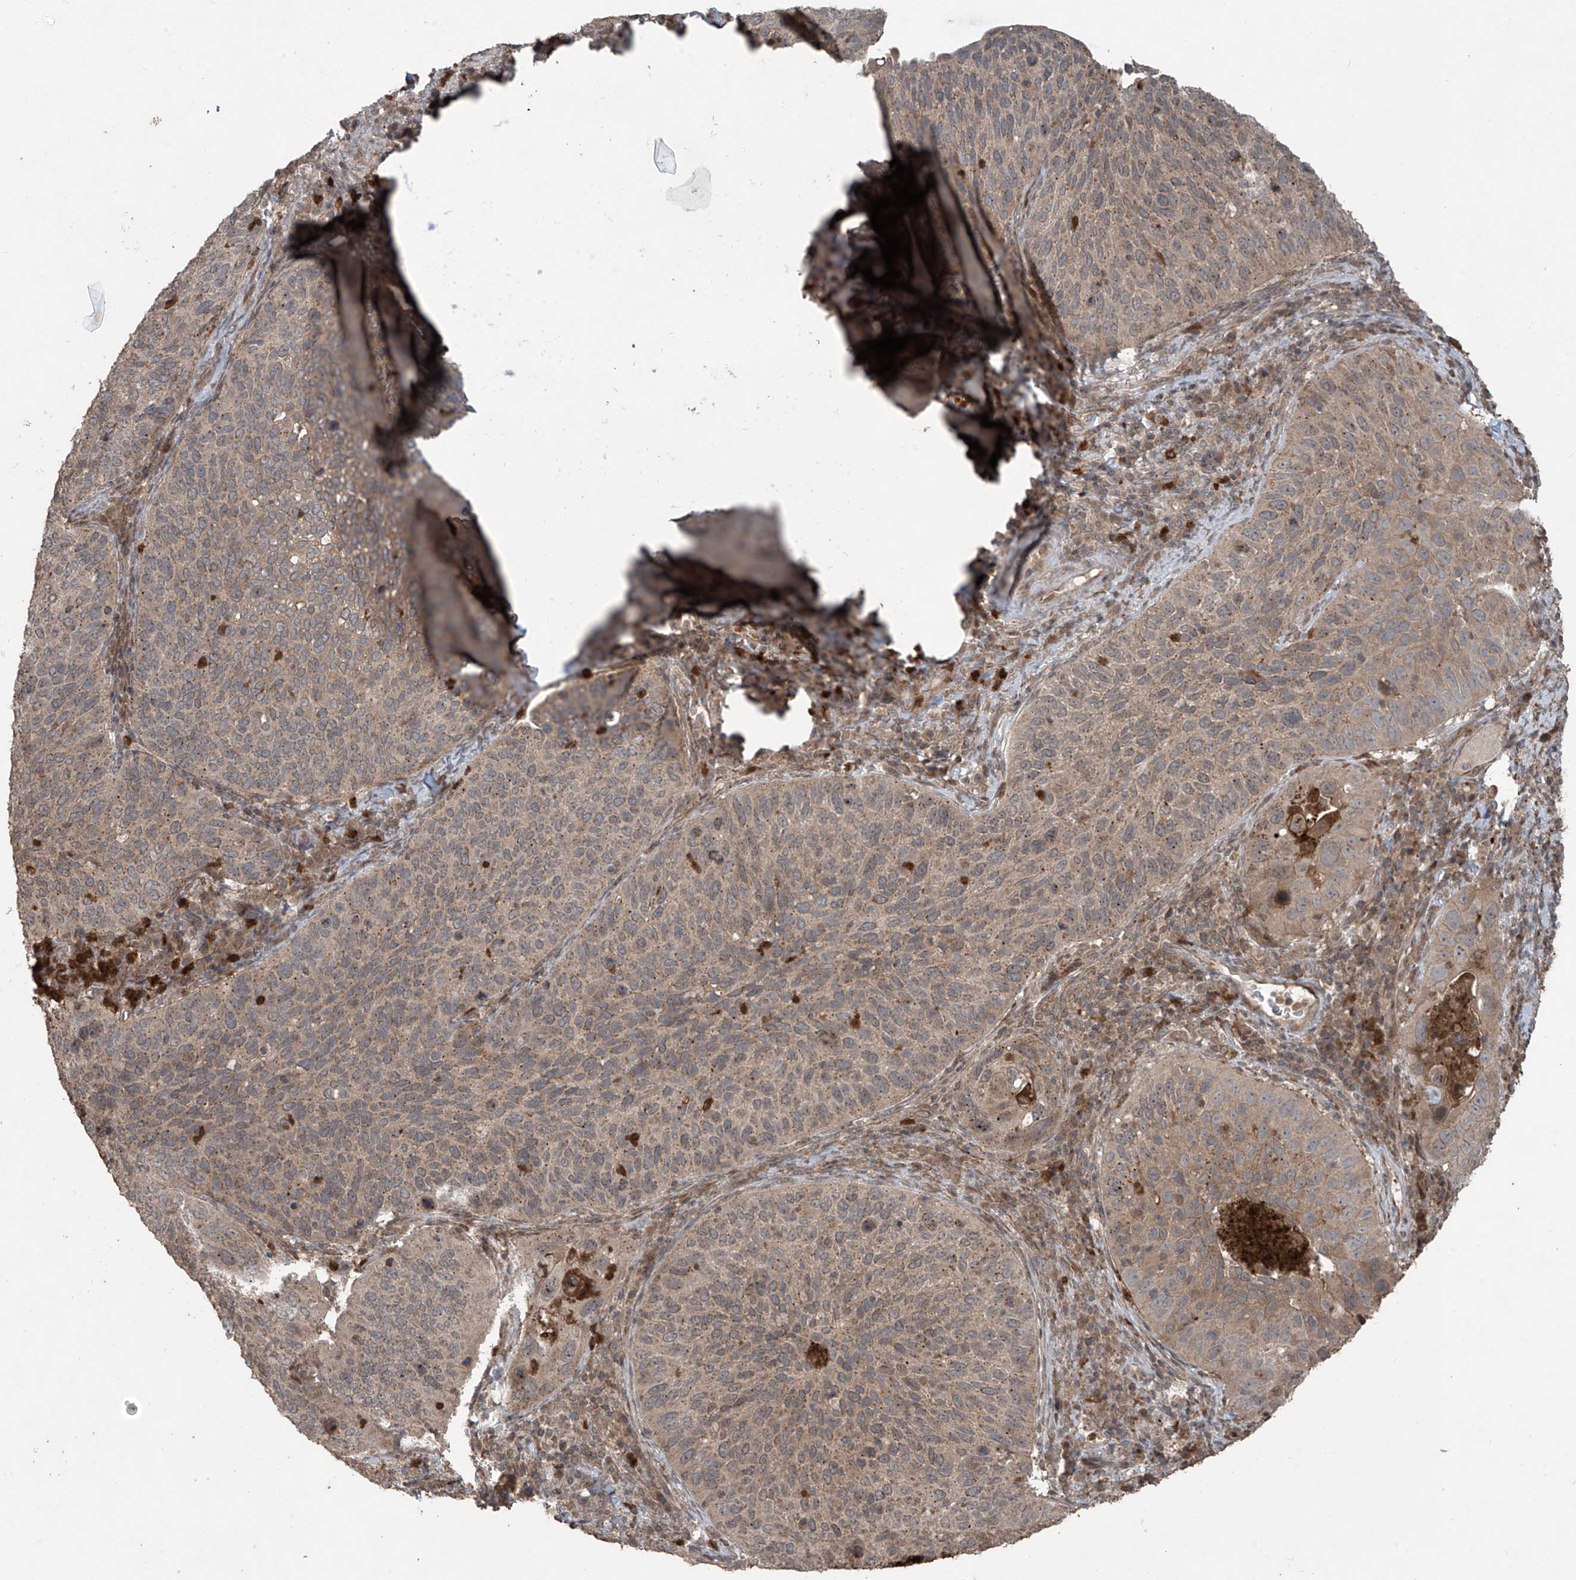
{"staining": {"intensity": "weak", "quantity": ">75%", "location": "cytoplasmic/membranous"}, "tissue": "cervical cancer", "cell_type": "Tumor cells", "image_type": "cancer", "snomed": [{"axis": "morphology", "description": "Squamous cell carcinoma, NOS"}, {"axis": "topography", "description": "Cervix"}], "caption": "Immunohistochemical staining of human squamous cell carcinoma (cervical) displays weak cytoplasmic/membranous protein staining in approximately >75% of tumor cells.", "gene": "PGPEP1", "patient": {"sex": "female", "age": 38}}